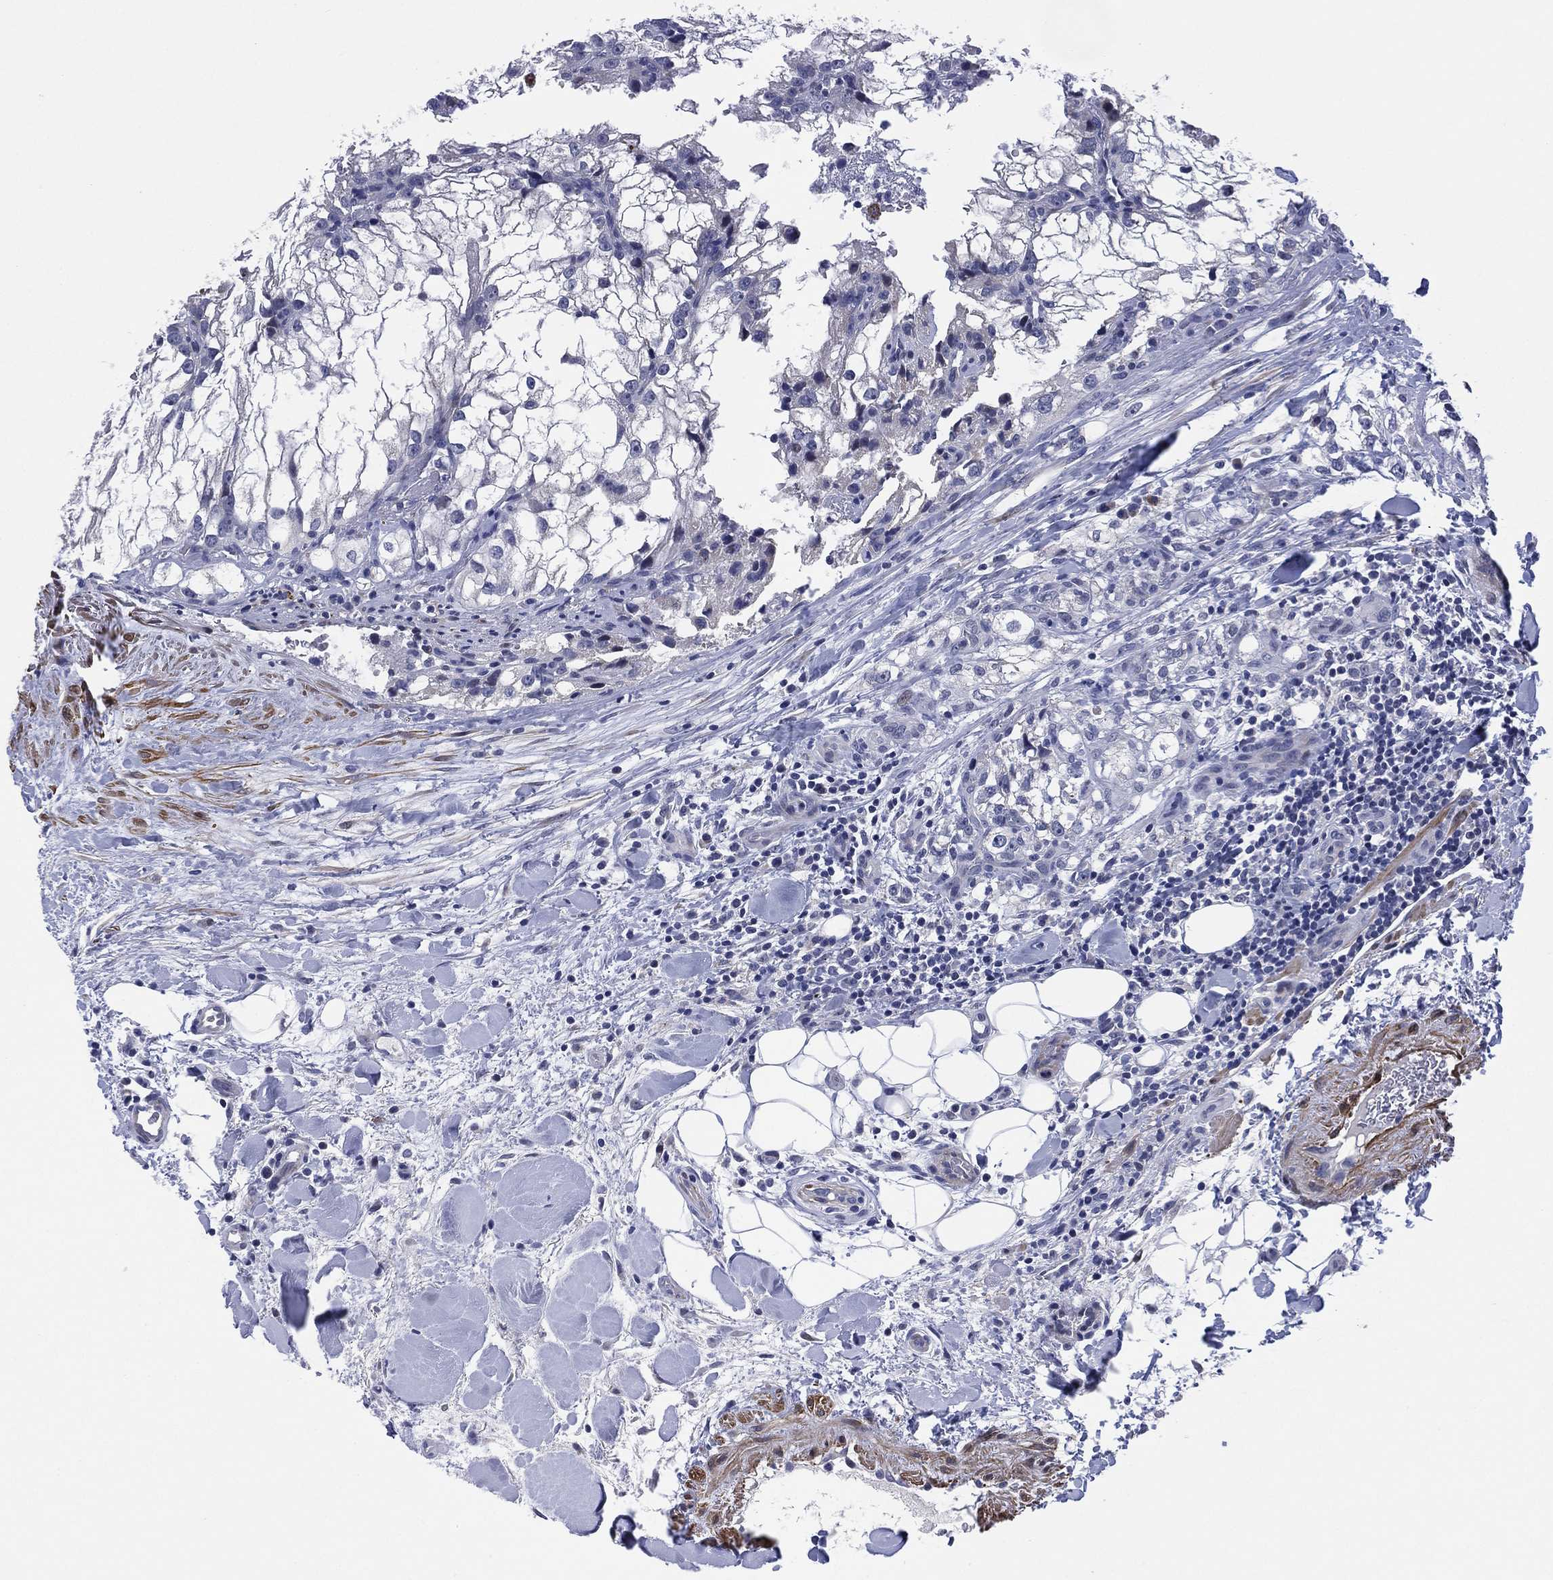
{"staining": {"intensity": "negative", "quantity": "none", "location": "none"}, "tissue": "renal cancer", "cell_type": "Tumor cells", "image_type": "cancer", "snomed": [{"axis": "morphology", "description": "Adenocarcinoma, NOS"}, {"axis": "topography", "description": "Kidney"}], "caption": "A high-resolution photomicrograph shows immunohistochemistry staining of renal adenocarcinoma, which displays no significant expression in tumor cells. (DAB IHC with hematoxylin counter stain).", "gene": "CLIP3", "patient": {"sex": "male", "age": 59}}